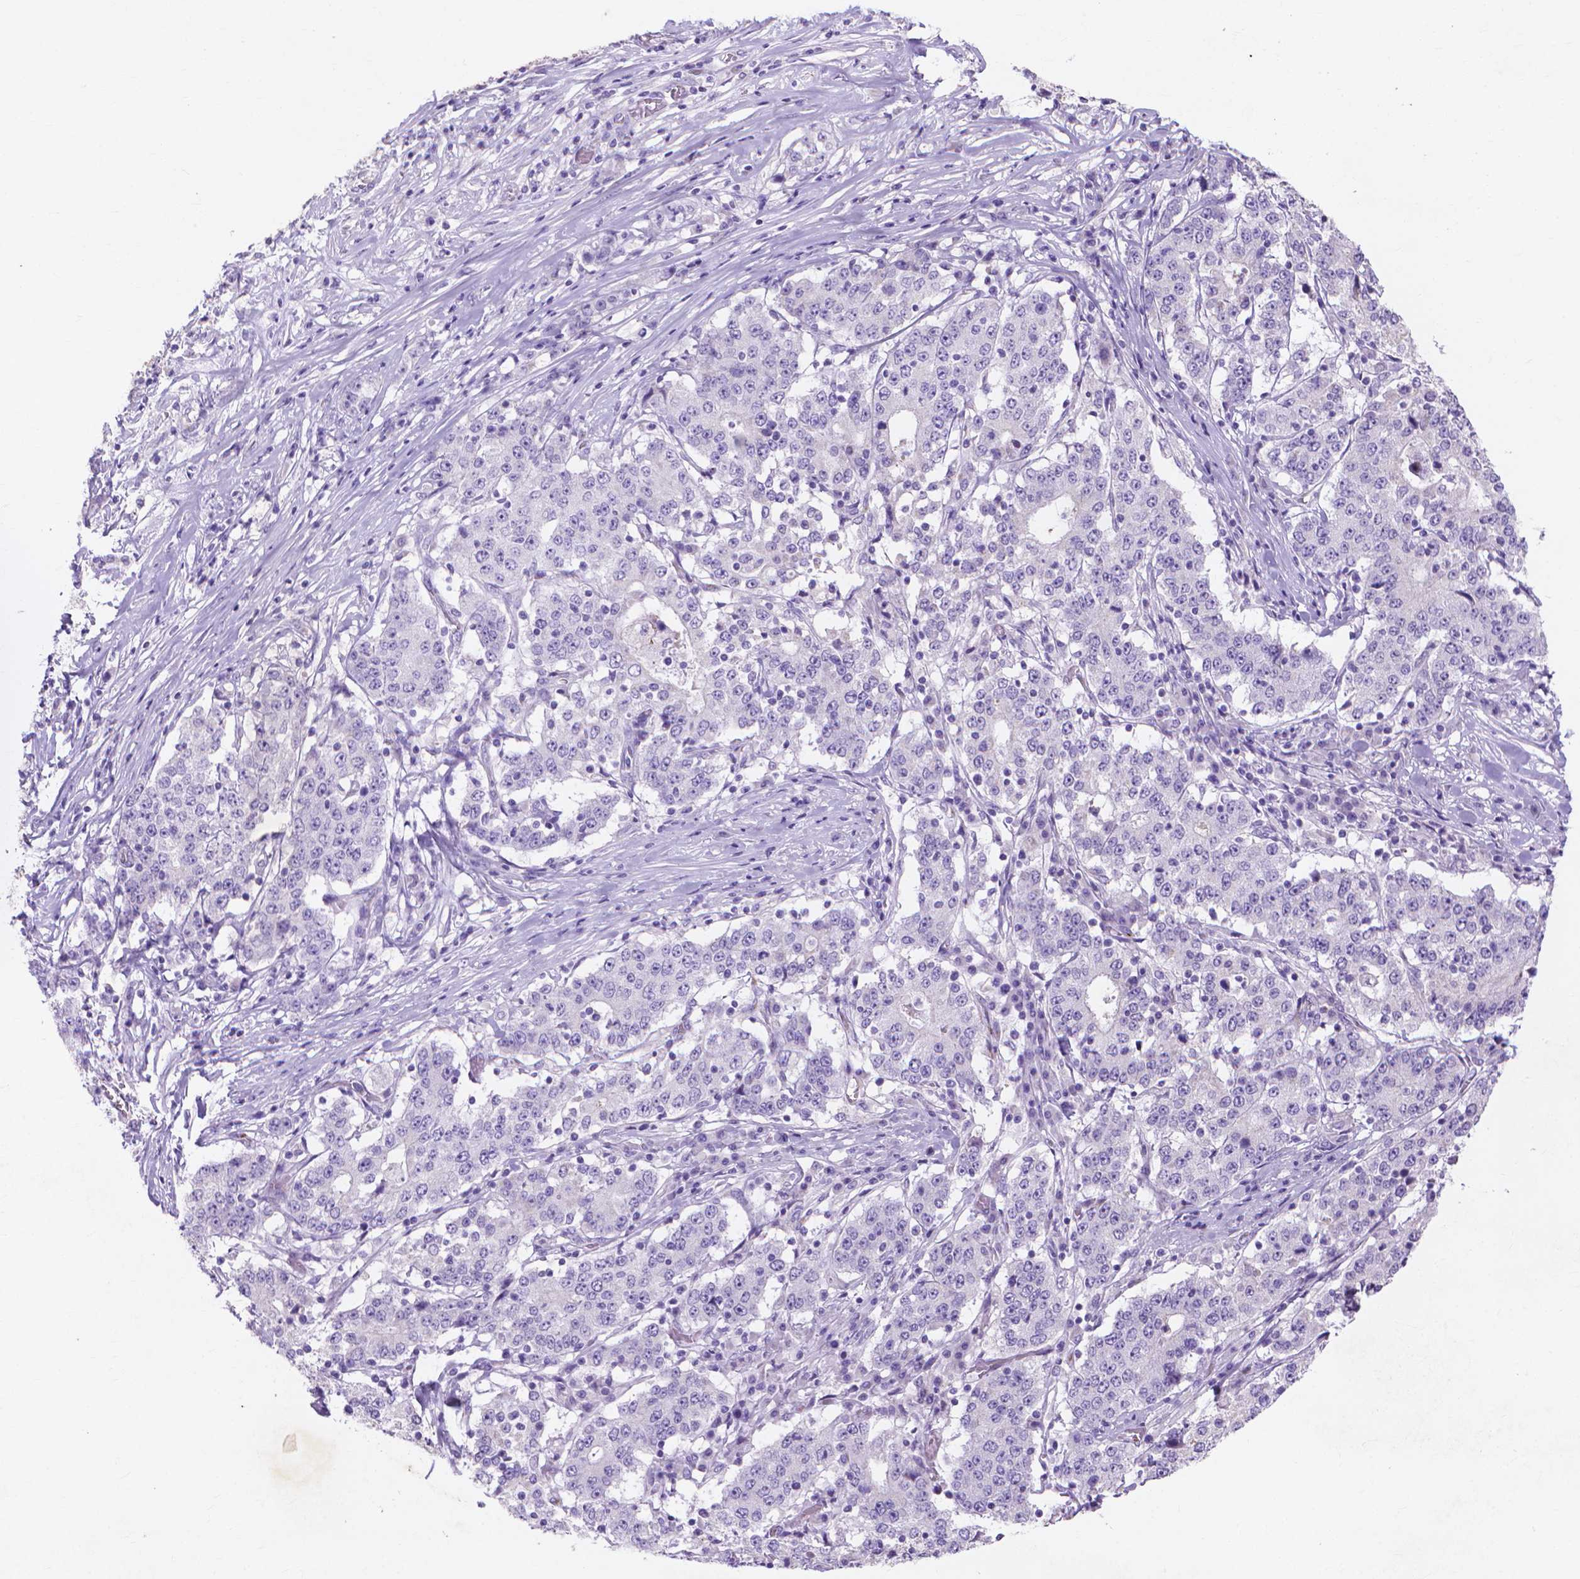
{"staining": {"intensity": "negative", "quantity": "none", "location": "none"}, "tissue": "stomach cancer", "cell_type": "Tumor cells", "image_type": "cancer", "snomed": [{"axis": "morphology", "description": "Adenocarcinoma, NOS"}, {"axis": "topography", "description": "Stomach"}], "caption": "Stomach cancer (adenocarcinoma) was stained to show a protein in brown. There is no significant positivity in tumor cells.", "gene": "MMP11", "patient": {"sex": "male", "age": 59}}